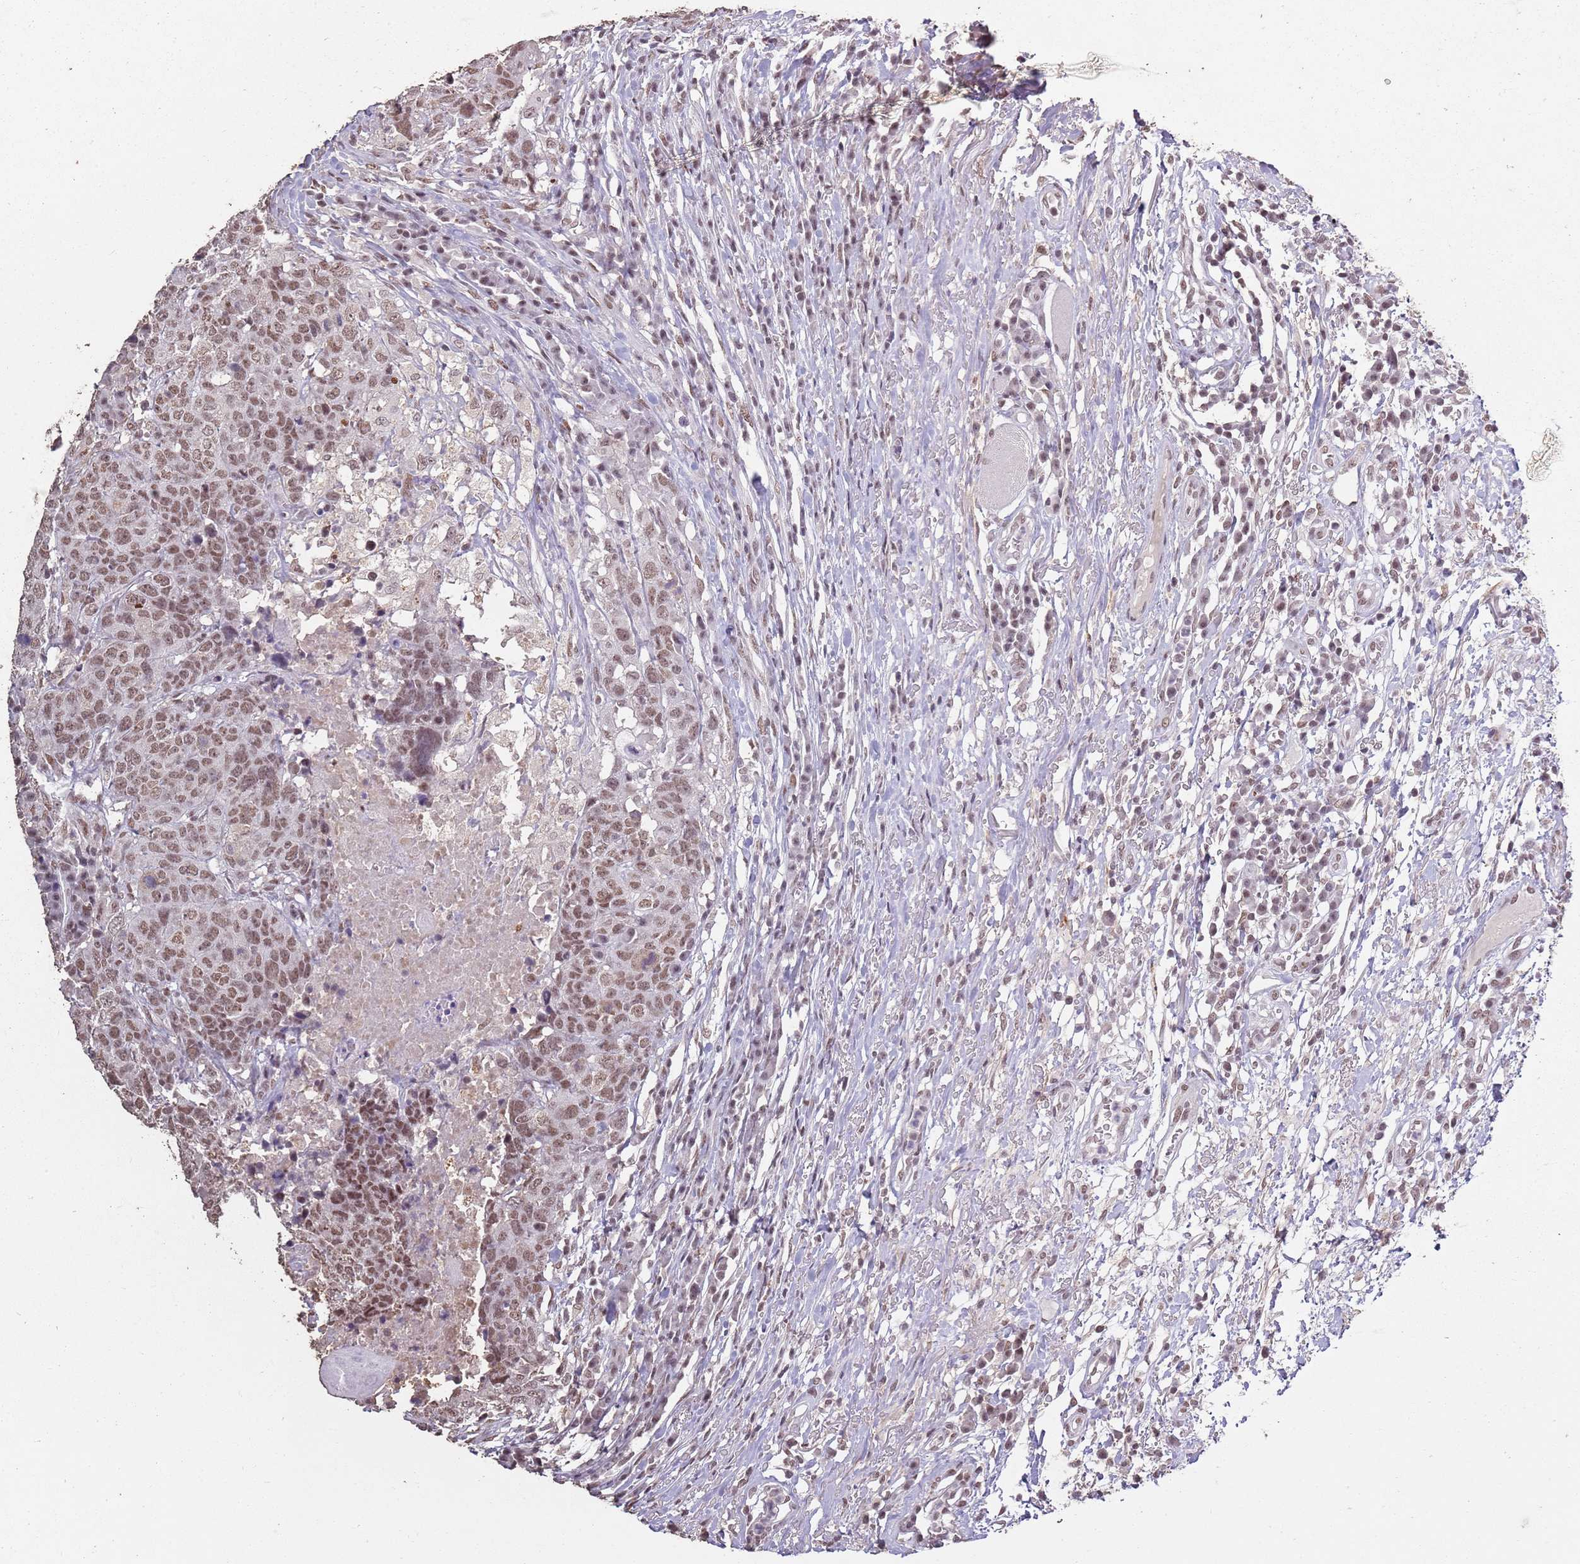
{"staining": {"intensity": "moderate", "quantity": ">75%", "location": "nuclear"}, "tissue": "head and neck cancer", "cell_type": "Tumor cells", "image_type": "cancer", "snomed": [{"axis": "morphology", "description": "Normal tissue, NOS"}, {"axis": "morphology", "description": "Squamous cell carcinoma, NOS"}, {"axis": "topography", "description": "Skeletal muscle"}, {"axis": "topography", "description": "Vascular tissue"}, {"axis": "topography", "description": "Peripheral nerve tissue"}, {"axis": "topography", "description": "Head-Neck"}], "caption": "Immunohistochemical staining of human head and neck cancer (squamous cell carcinoma) exhibits moderate nuclear protein staining in approximately >75% of tumor cells.", "gene": "ARL14EP", "patient": {"sex": "male", "age": 66}}